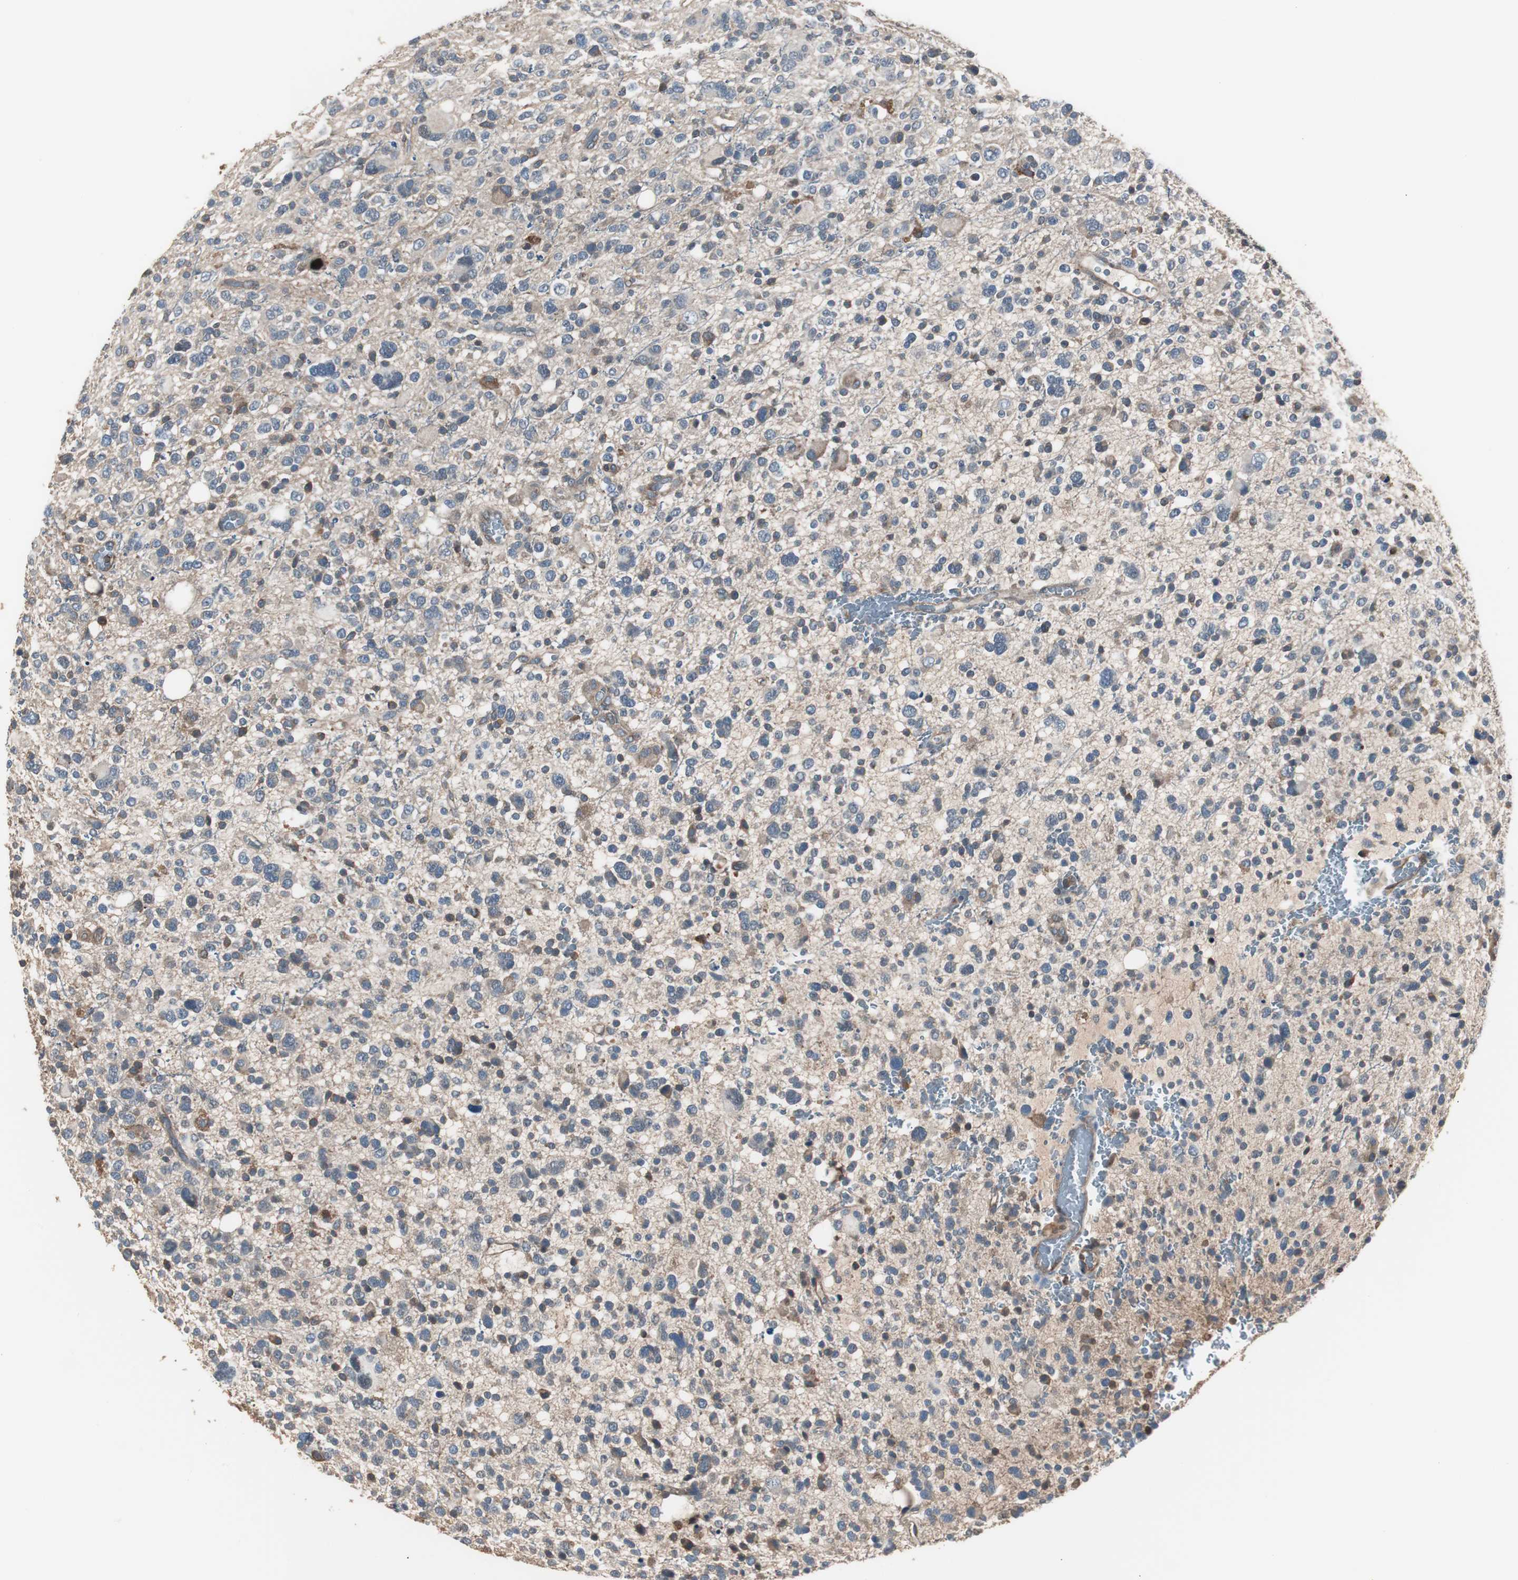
{"staining": {"intensity": "moderate", "quantity": "<25%", "location": "cytoplasmic/membranous"}, "tissue": "glioma", "cell_type": "Tumor cells", "image_type": "cancer", "snomed": [{"axis": "morphology", "description": "Glioma, malignant, High grade"}, {"axis": "topography", "description": "Brain"}], "caption": "Human glioma stained for a protein (brown) displays moderate cytoplasmic/membranous positive positivity in approximately <25% of tumor cells.", "gene": "CAPNS1", "patient": {"sex": "male", "age": 48}}